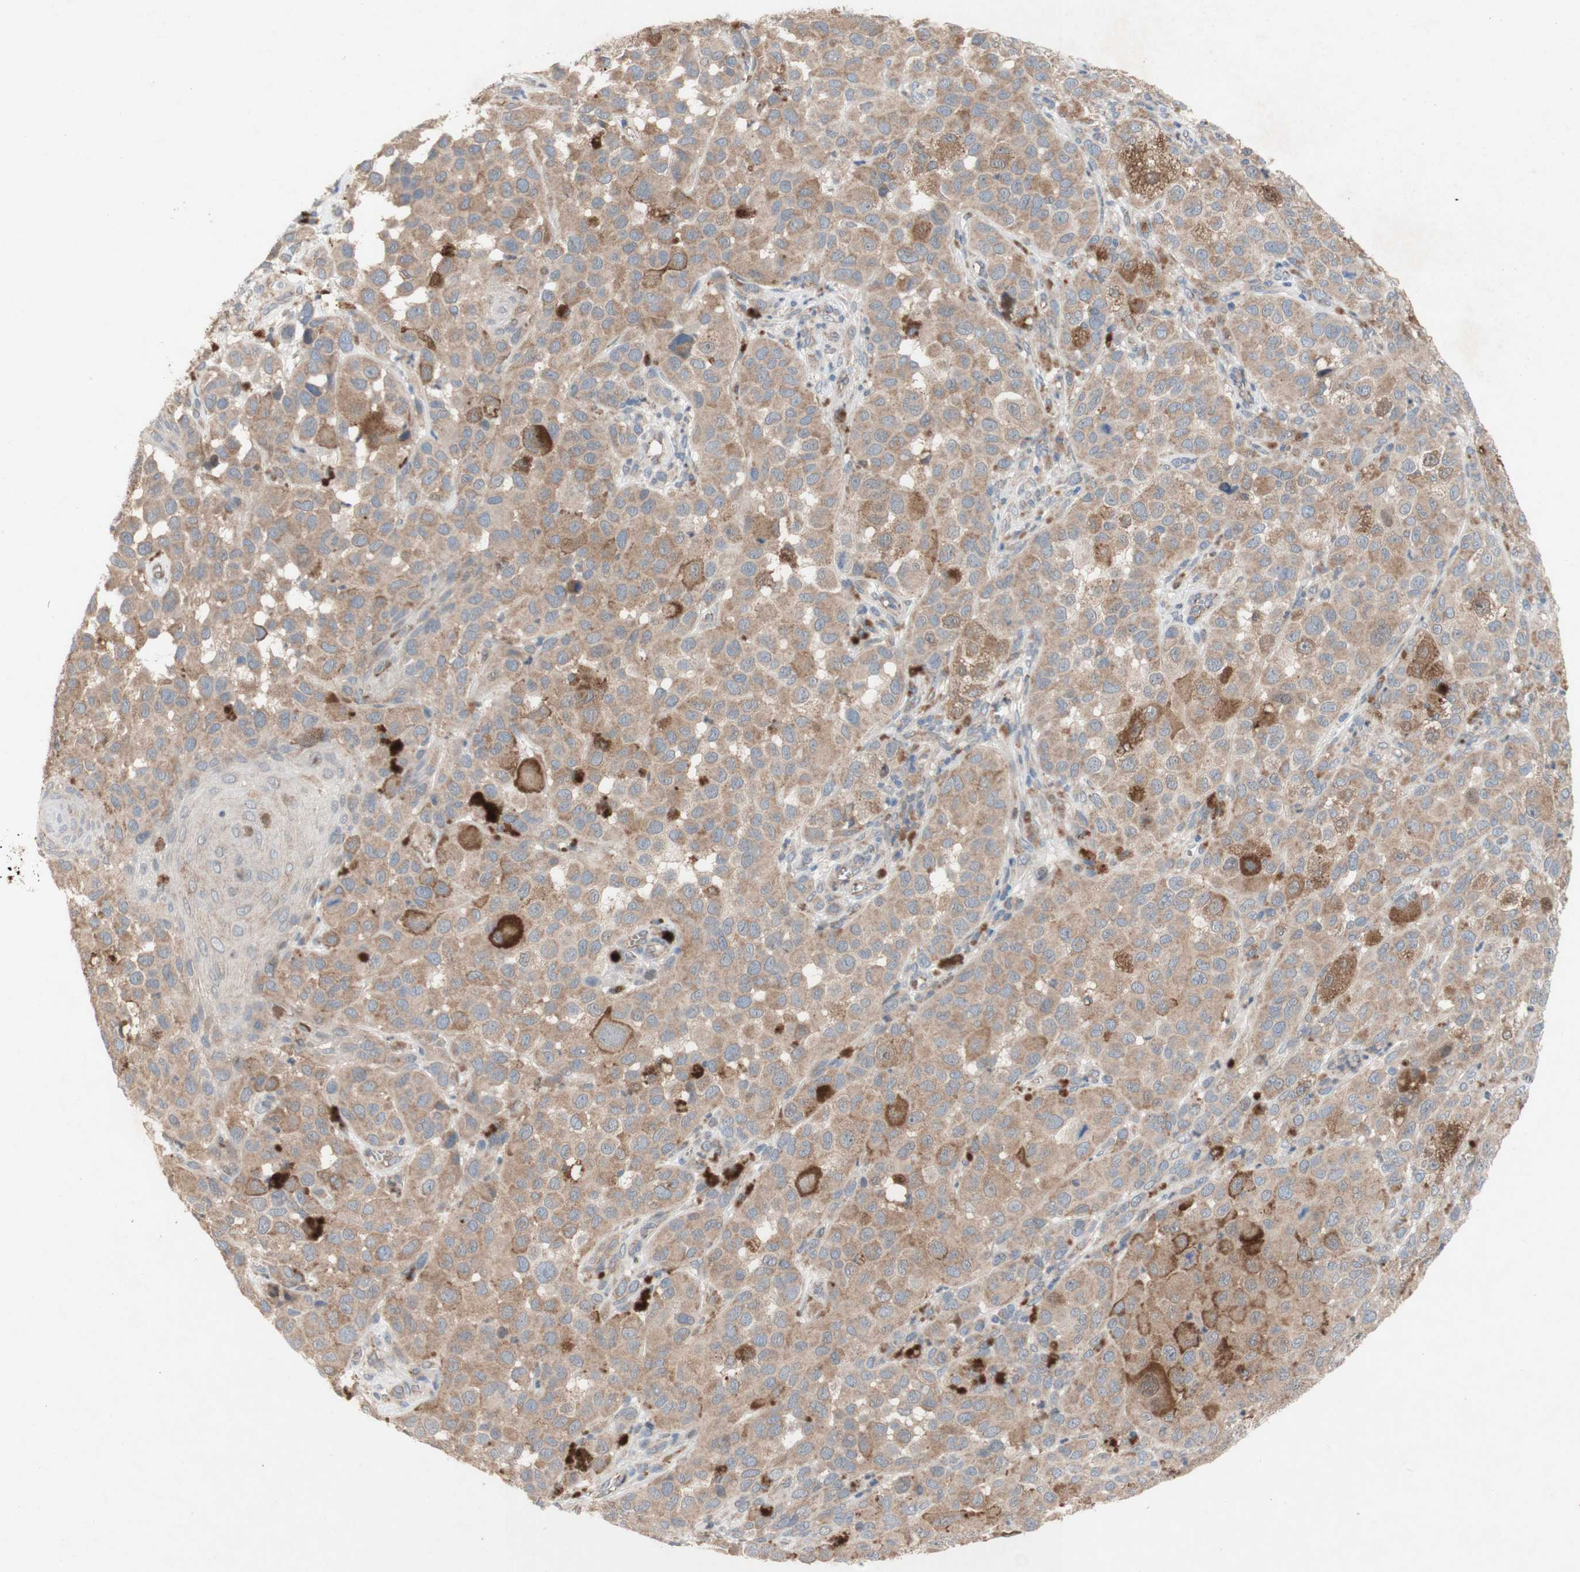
{"staining": {"intensity": "moderate", "quantity": ">75%", "location": "cytoplasmic/membranous"}, "tissue": "melanoma", "cell_type": "Tumor cells", "image_type": "cancer", "snomed": [{"axis": "morphology", "description": "Malignant melanoma, NOS"}, {"axis": "topography", "description": "Skin"}], "caption": "Moderate cytoplasmic/membranous protein staining is seen in about >75% of tumor cells in malignant melanoma.", "gene": "PDGFB", "patient": {"sex": "male", "age": 96}}